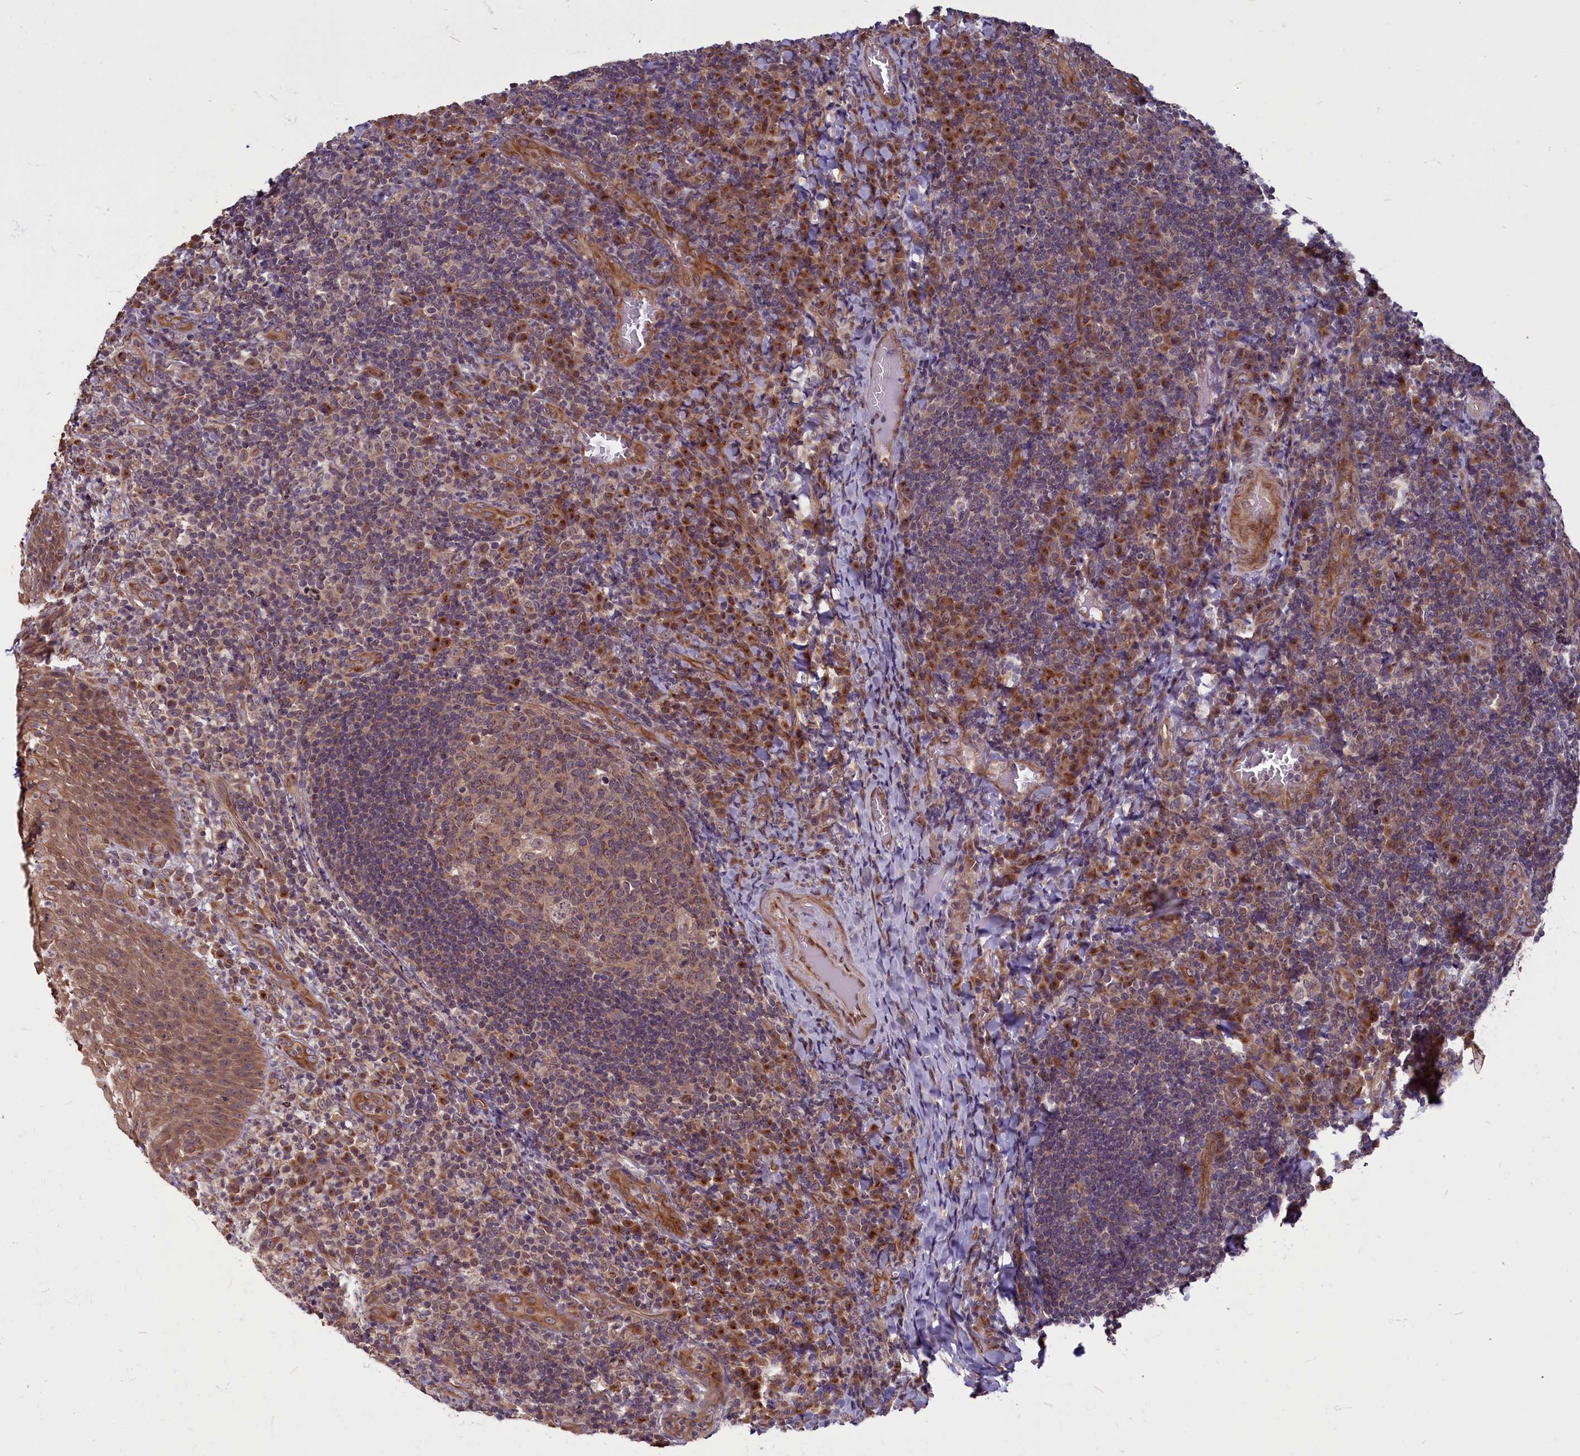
{"staining": {"intensity": "moderate", "quantity": "<25%", "location": "cytoplasmic/membranous"}, "tissue": "tonsil", "cell_type": "Germinal center cells", "image_type": "normal", "snomed": [{"axis": "morphology", "description": "Normal tissue, NOS"}, {"axis": "topography", "description": "Tonsil"}], "caption": "Normal tonsil exhibits moderate cytoplasmic/membranous staining in about <25% of germinal center cells, visualized by immunohistochemistry. (DAB (3,3'-diaminobenzidine) IHC, brown staining for protein, blue staining for nuclei).", "gene": "ENSG00000274944", "patient": {"sex": "male", "age": 17}}